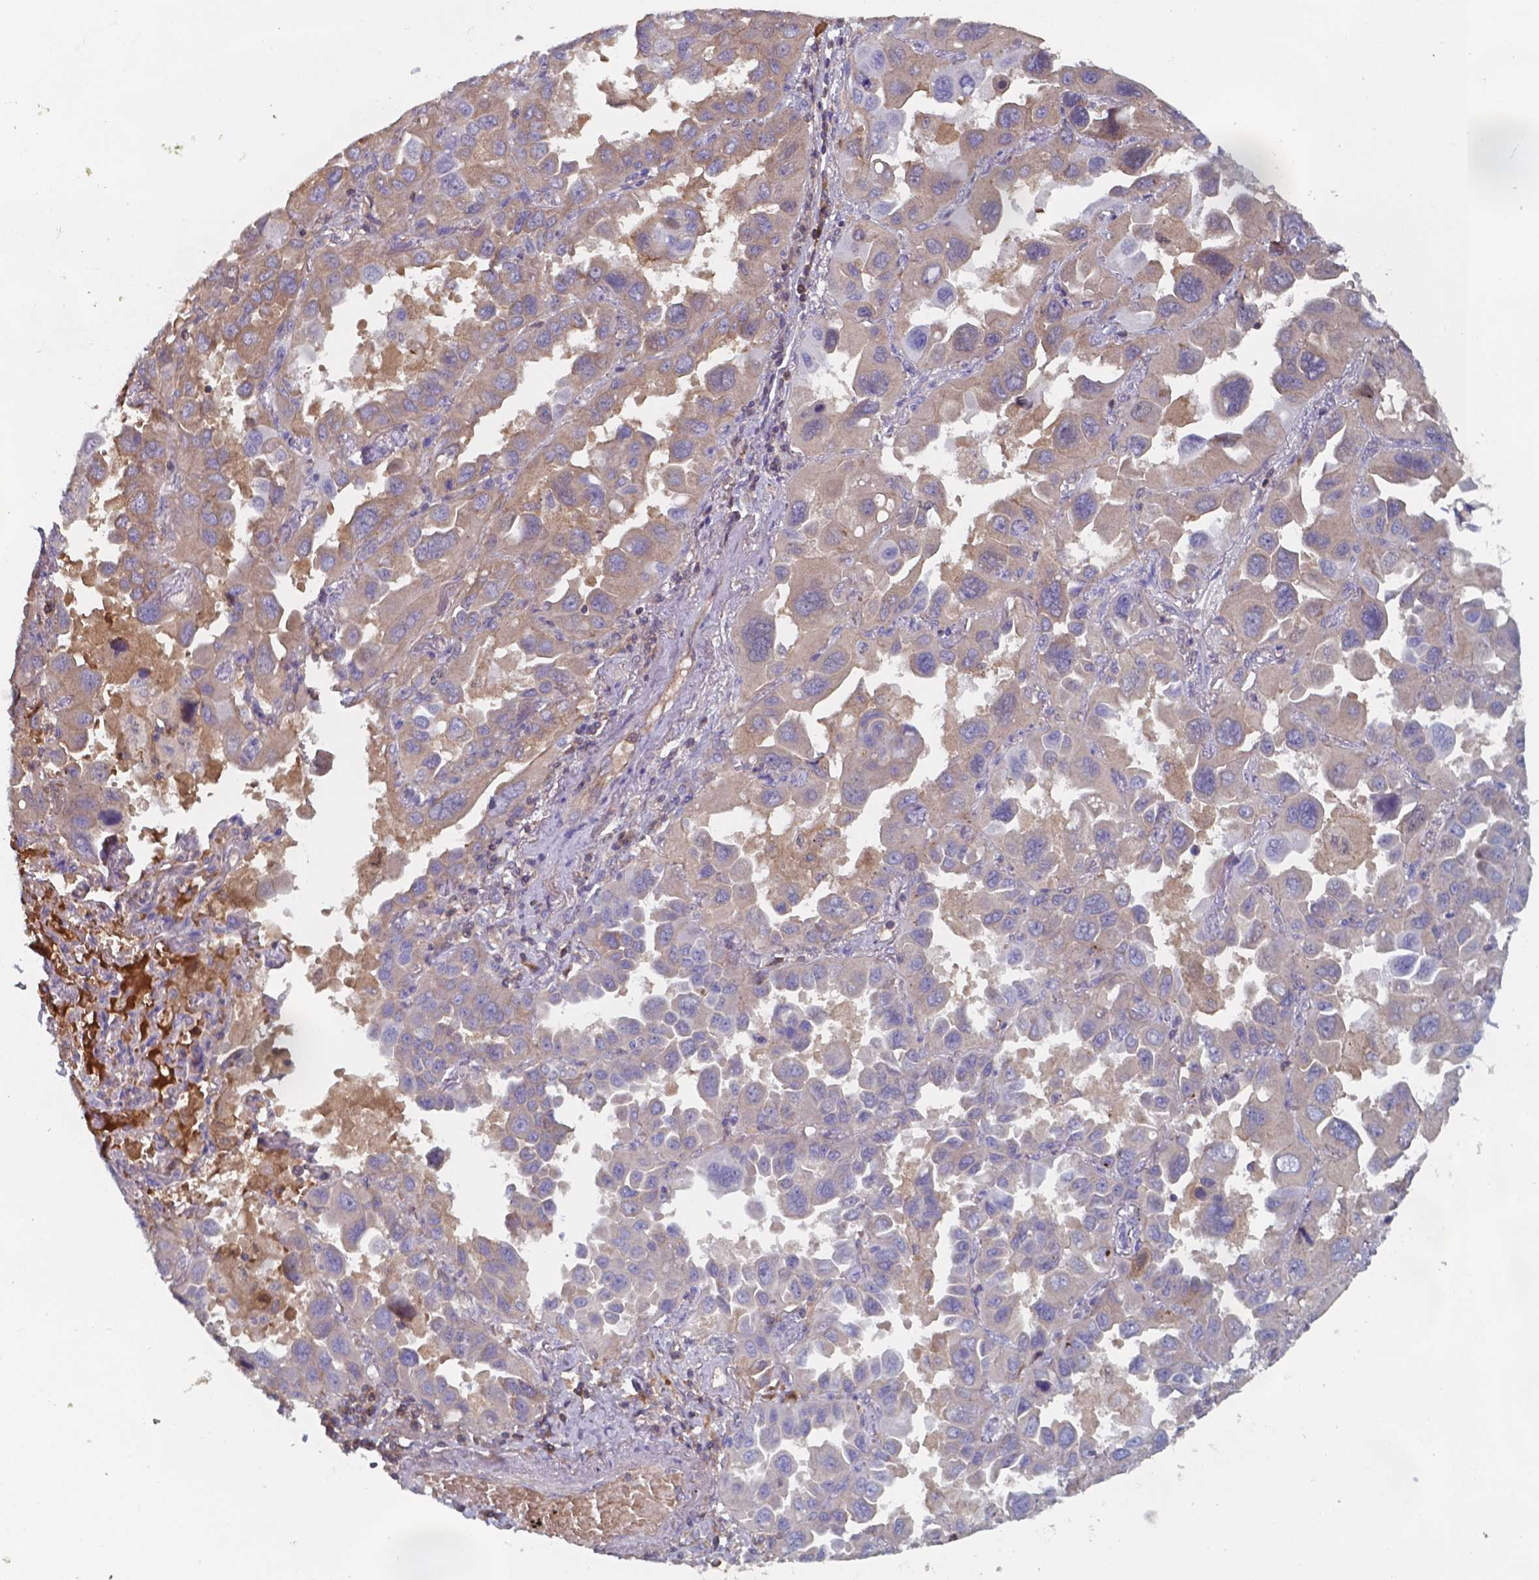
{"staining": {"intensity": "weak", "quantity": "25%-75%", "location": "cytoplasmic/membranous"}, "tissue": "lung cancer", "cell_type": "Tumor cells", "image_type": "cancer", "snomed": [{"axis": "morphology", "description": "Adenocarcinoma, NOS"}, {"axis": "topography", "description": "Lung"}], "caption": "Immunohistochemical staining of lung adenocarcinoma demonstrates weak cytoplasmic/membranous protein positivity in approximately 25%-75% of tumor cells. The protein of interest is stained brown, and the nuclei are stained in blue (DAB IHC with brightfield microscopy, high magnification).", "gene": "BTBD17", "patient": {"sex": "male", "age": 64}}